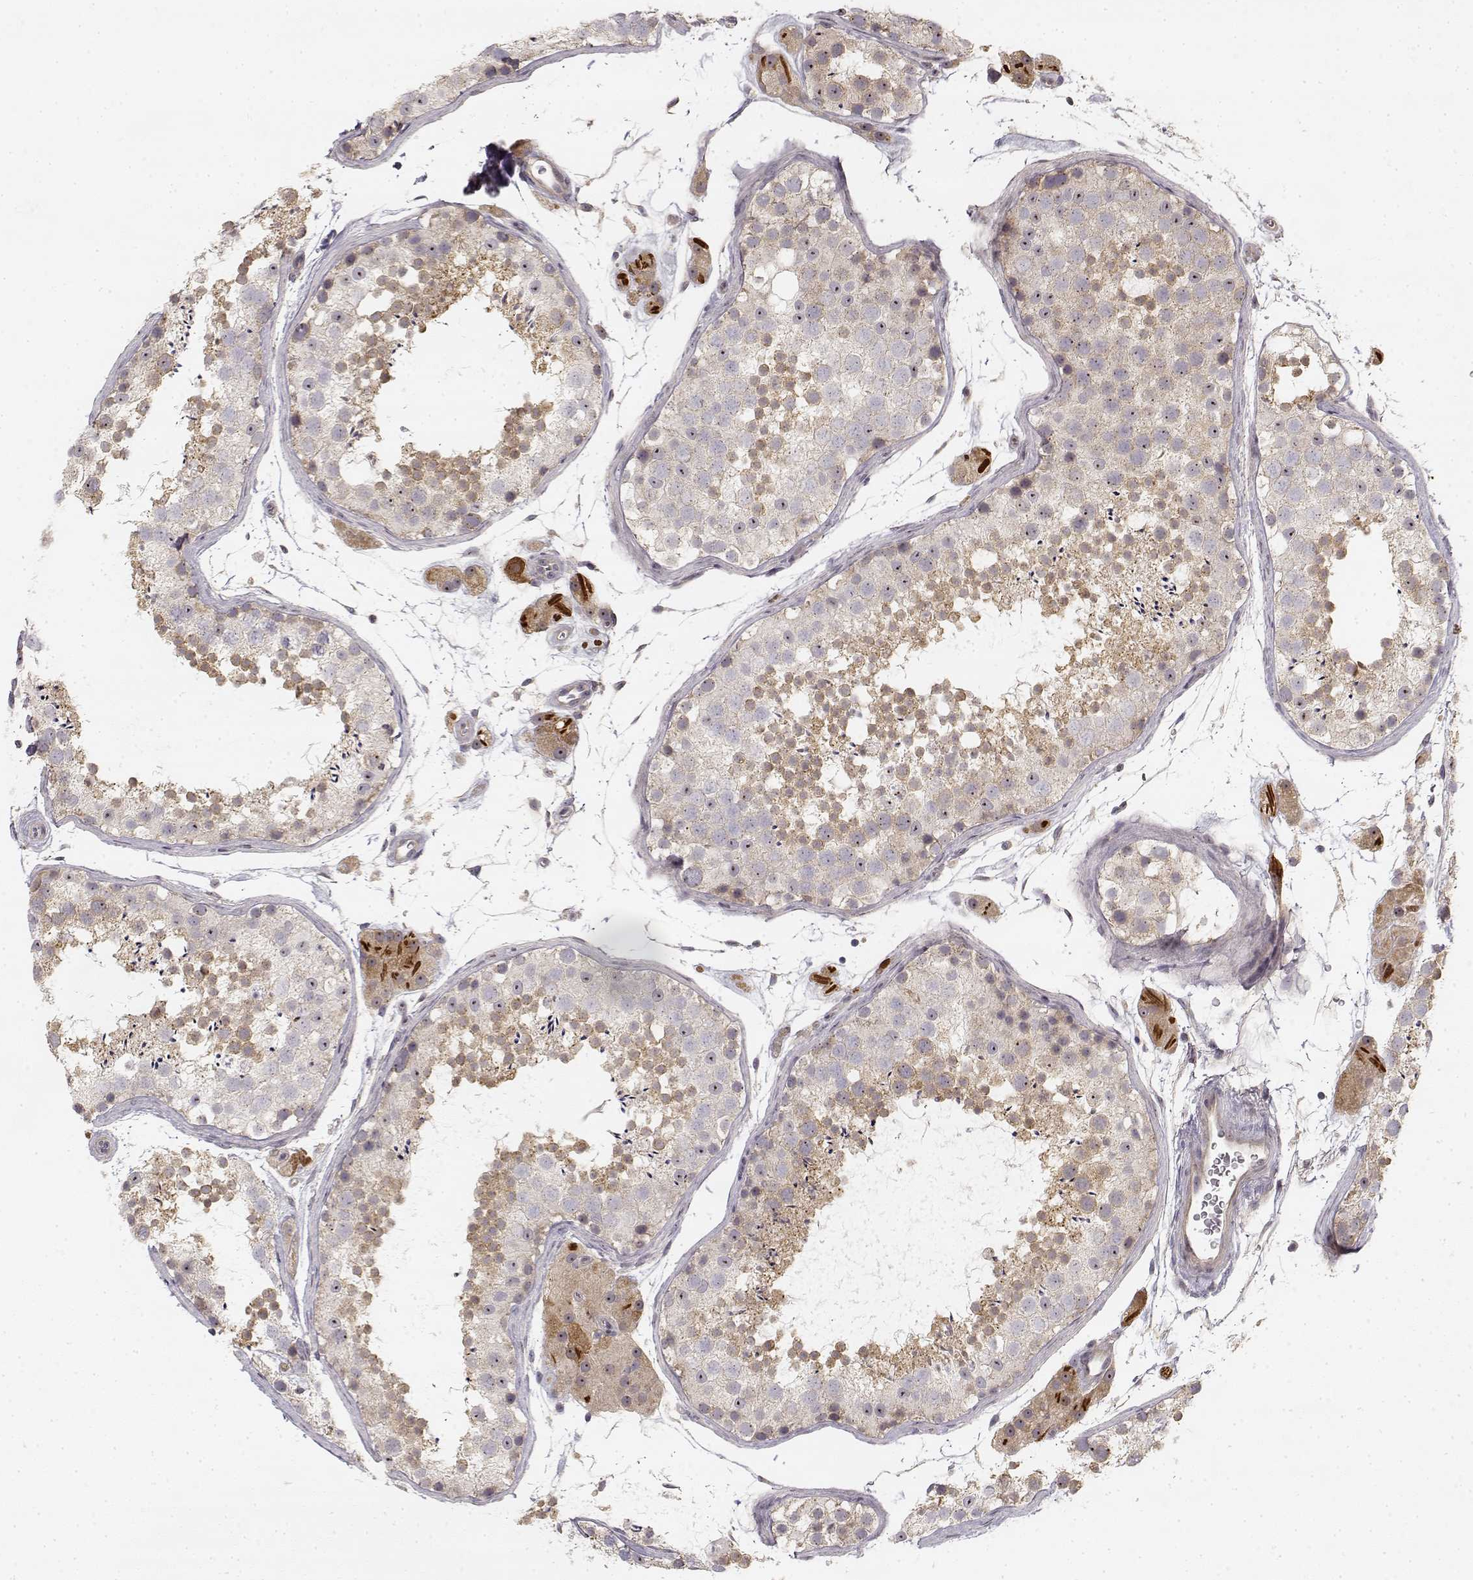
{"staining": {"intensity": "moderate", "quantity": "25%-75%", "location": "cytoplasmic/membranous,nuclear"}, "tissue": "testis", "cell_type": "Cells in seminiferous ducts", "image_type": "normal", "snomed": [{"axis": "morphology", "description": "Normal tissue, NOS"}, {"axis": "topography", "description": "Testis"}], "caption": "Immunohistochemical staining of unremarkable human testis shows moderate cytoplasmic/membranous,nuclear protein expression in about 25%-75% of cells in seminiferous ducts.", "gene": "MED12L", "patient": {"sex": "male", "age": 41}}